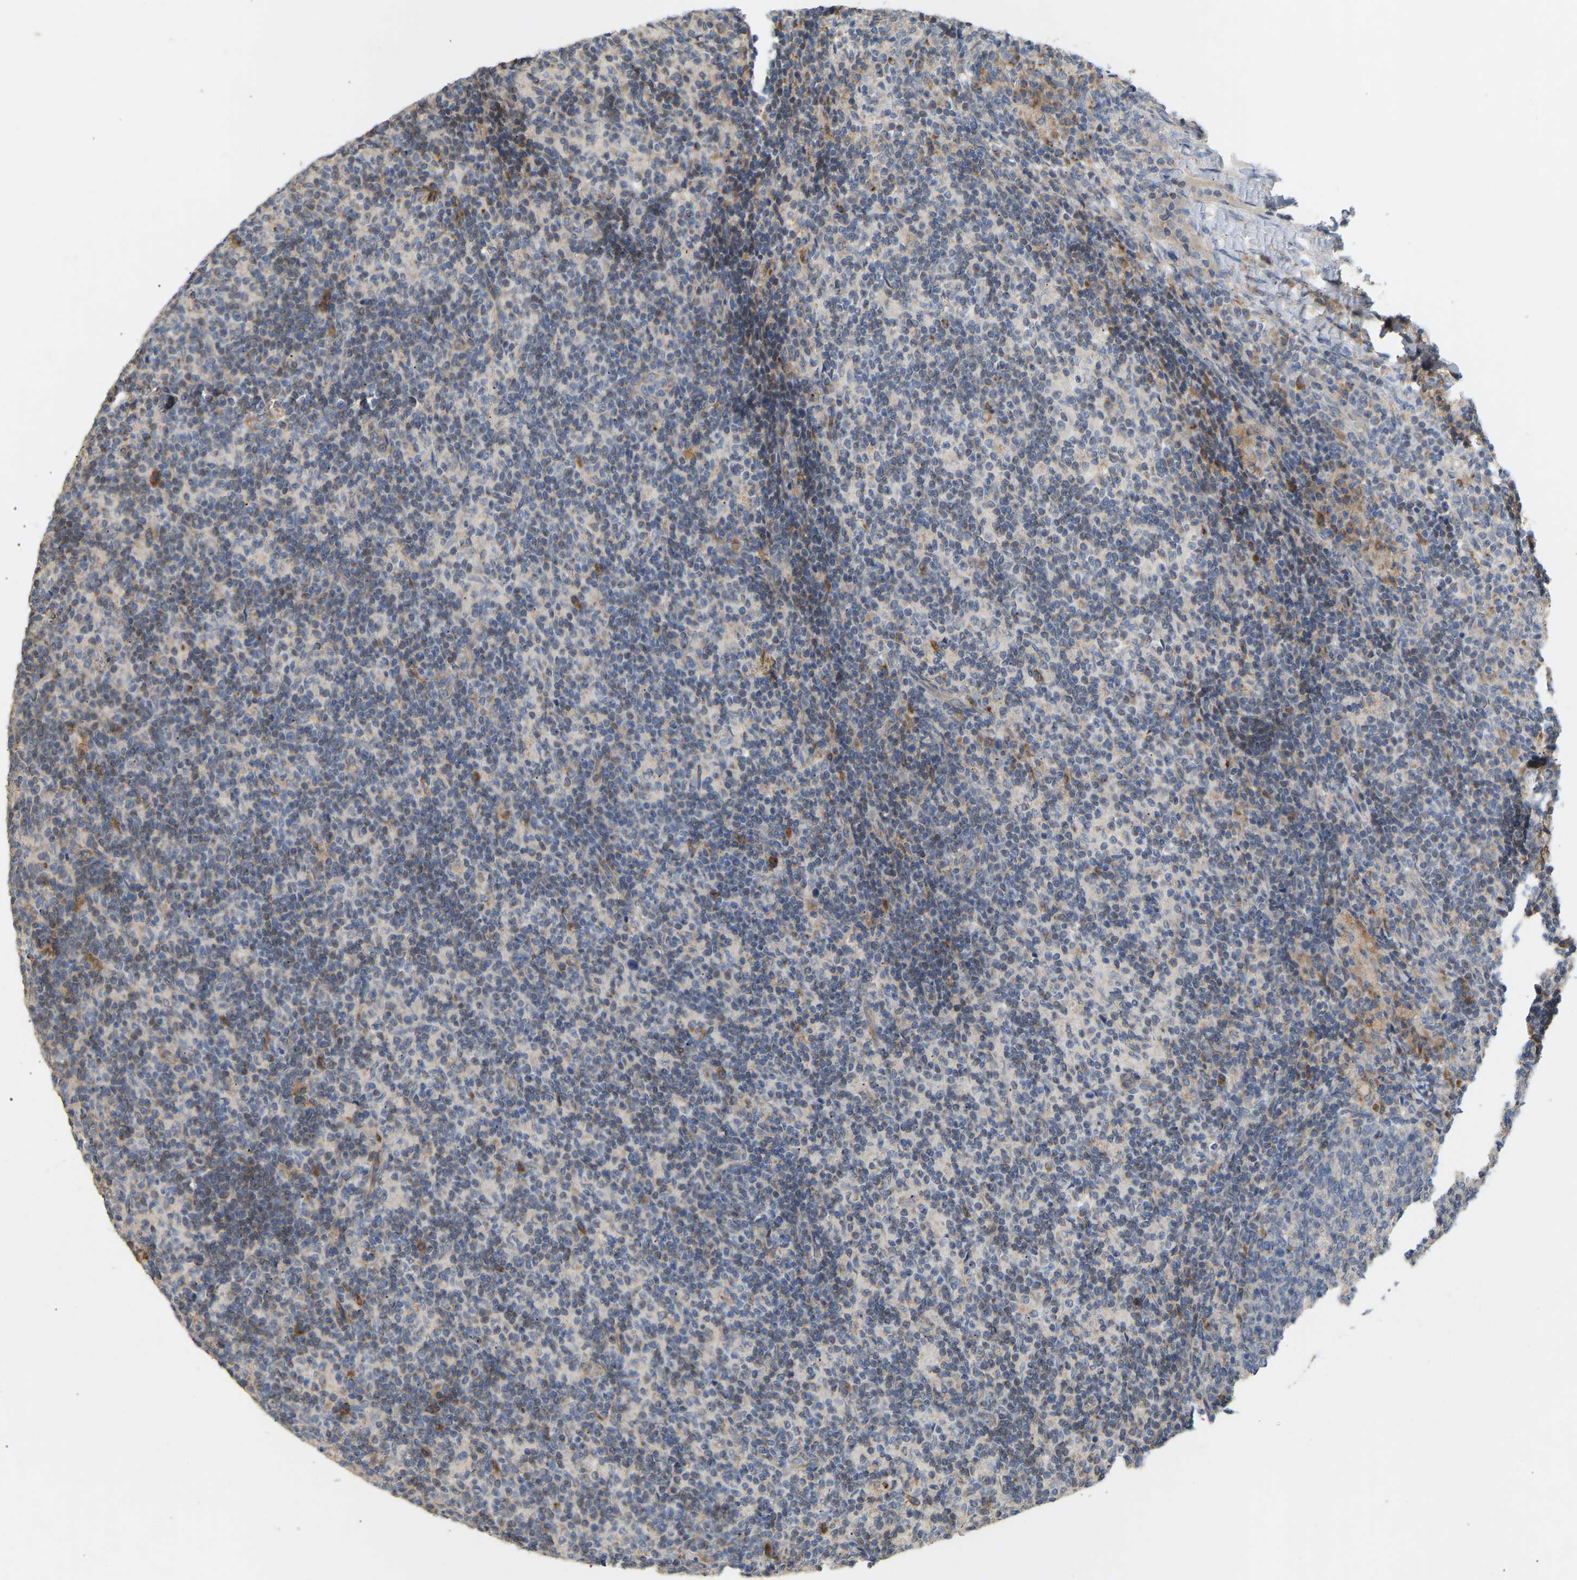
{"staining": {"intensity": "weak", "quantity": "<25%", "location": "cytoplasmic/membranous"}, "tissue": "lymph node", "cell_type": "Germinal center cells", "image_type": "normal", "snomed": [{"axis": "morphology", "description": "Normal tissue, NOS"}, {"axis": "morphology", "description": "Inflammation, NOS"}, {"axis": "topography", "description": "Lymph node"}], "caption": "Protein analysis of unremarkable lymph node demonstrates no significant expression in germinal center cells.", "gene": "HACD2", "patient": {"sex": "male", "age": 55}}